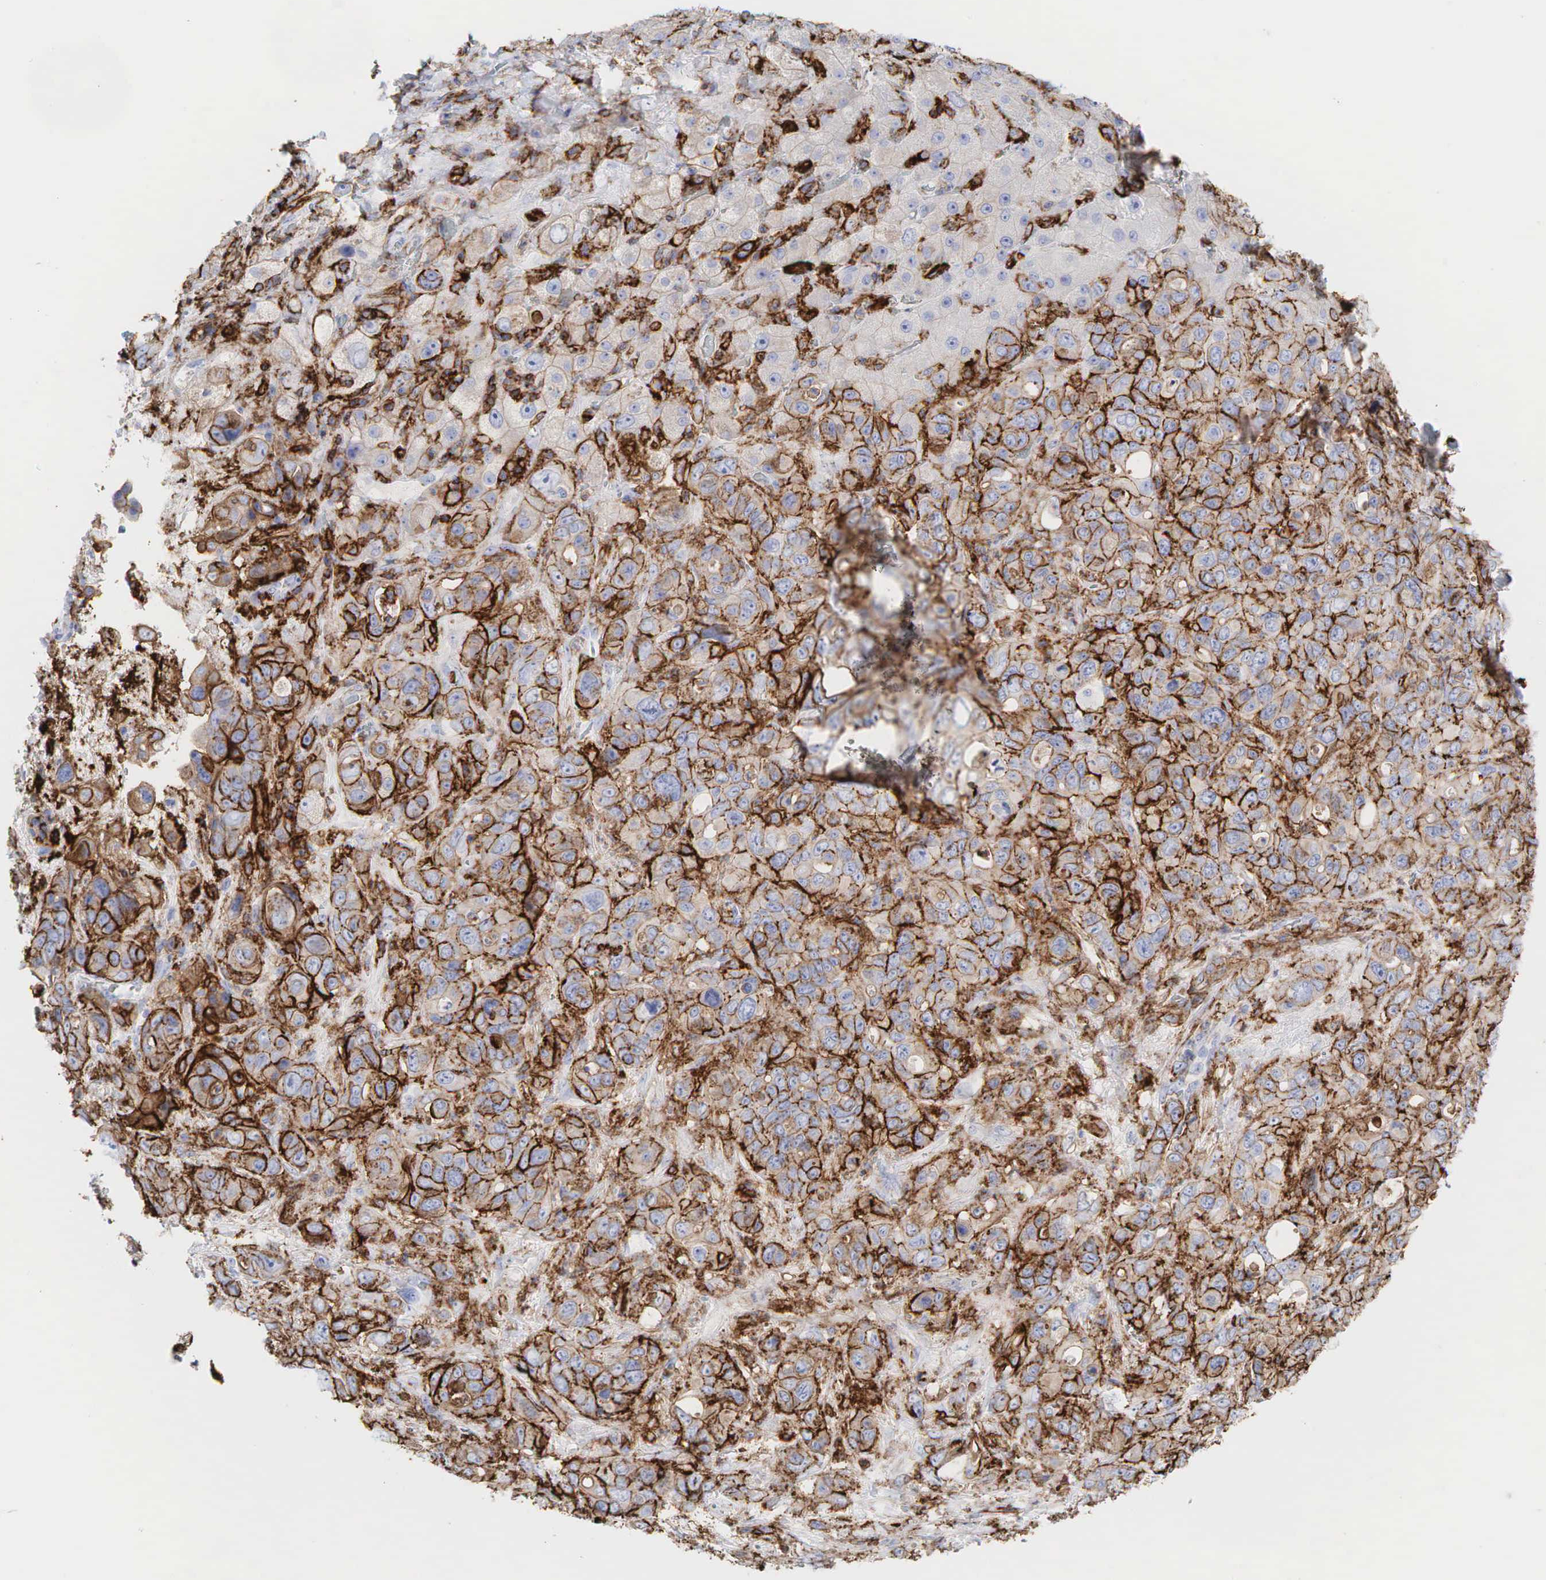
{"staining": {"intensity": "moderate", "quantity": ">75%", "location": "cytoplasmic/membranous"}, "tissue": "liver cancer", "cell_type": "Tumor cells", "image_type": "cancer", "snomed": [{"axis": "morphology", "description": "Cholangiocarcinoma"}, {"axis": "topography", "description": "Liver"}], "caption": "A micrograph of liver cancer (cholangiocarcinoma) stained for a protein exhibits moderate cytoplasmic/membranous brown staining in tumor cells. The protein is stained brown, and the nuclei are stained in blue (DAB (3,3'-diaminobenzidine) IHC with brightfield microscopy, high magnification).", "gene": "CD44", "patient": {"sex": "female", "age": 79}}